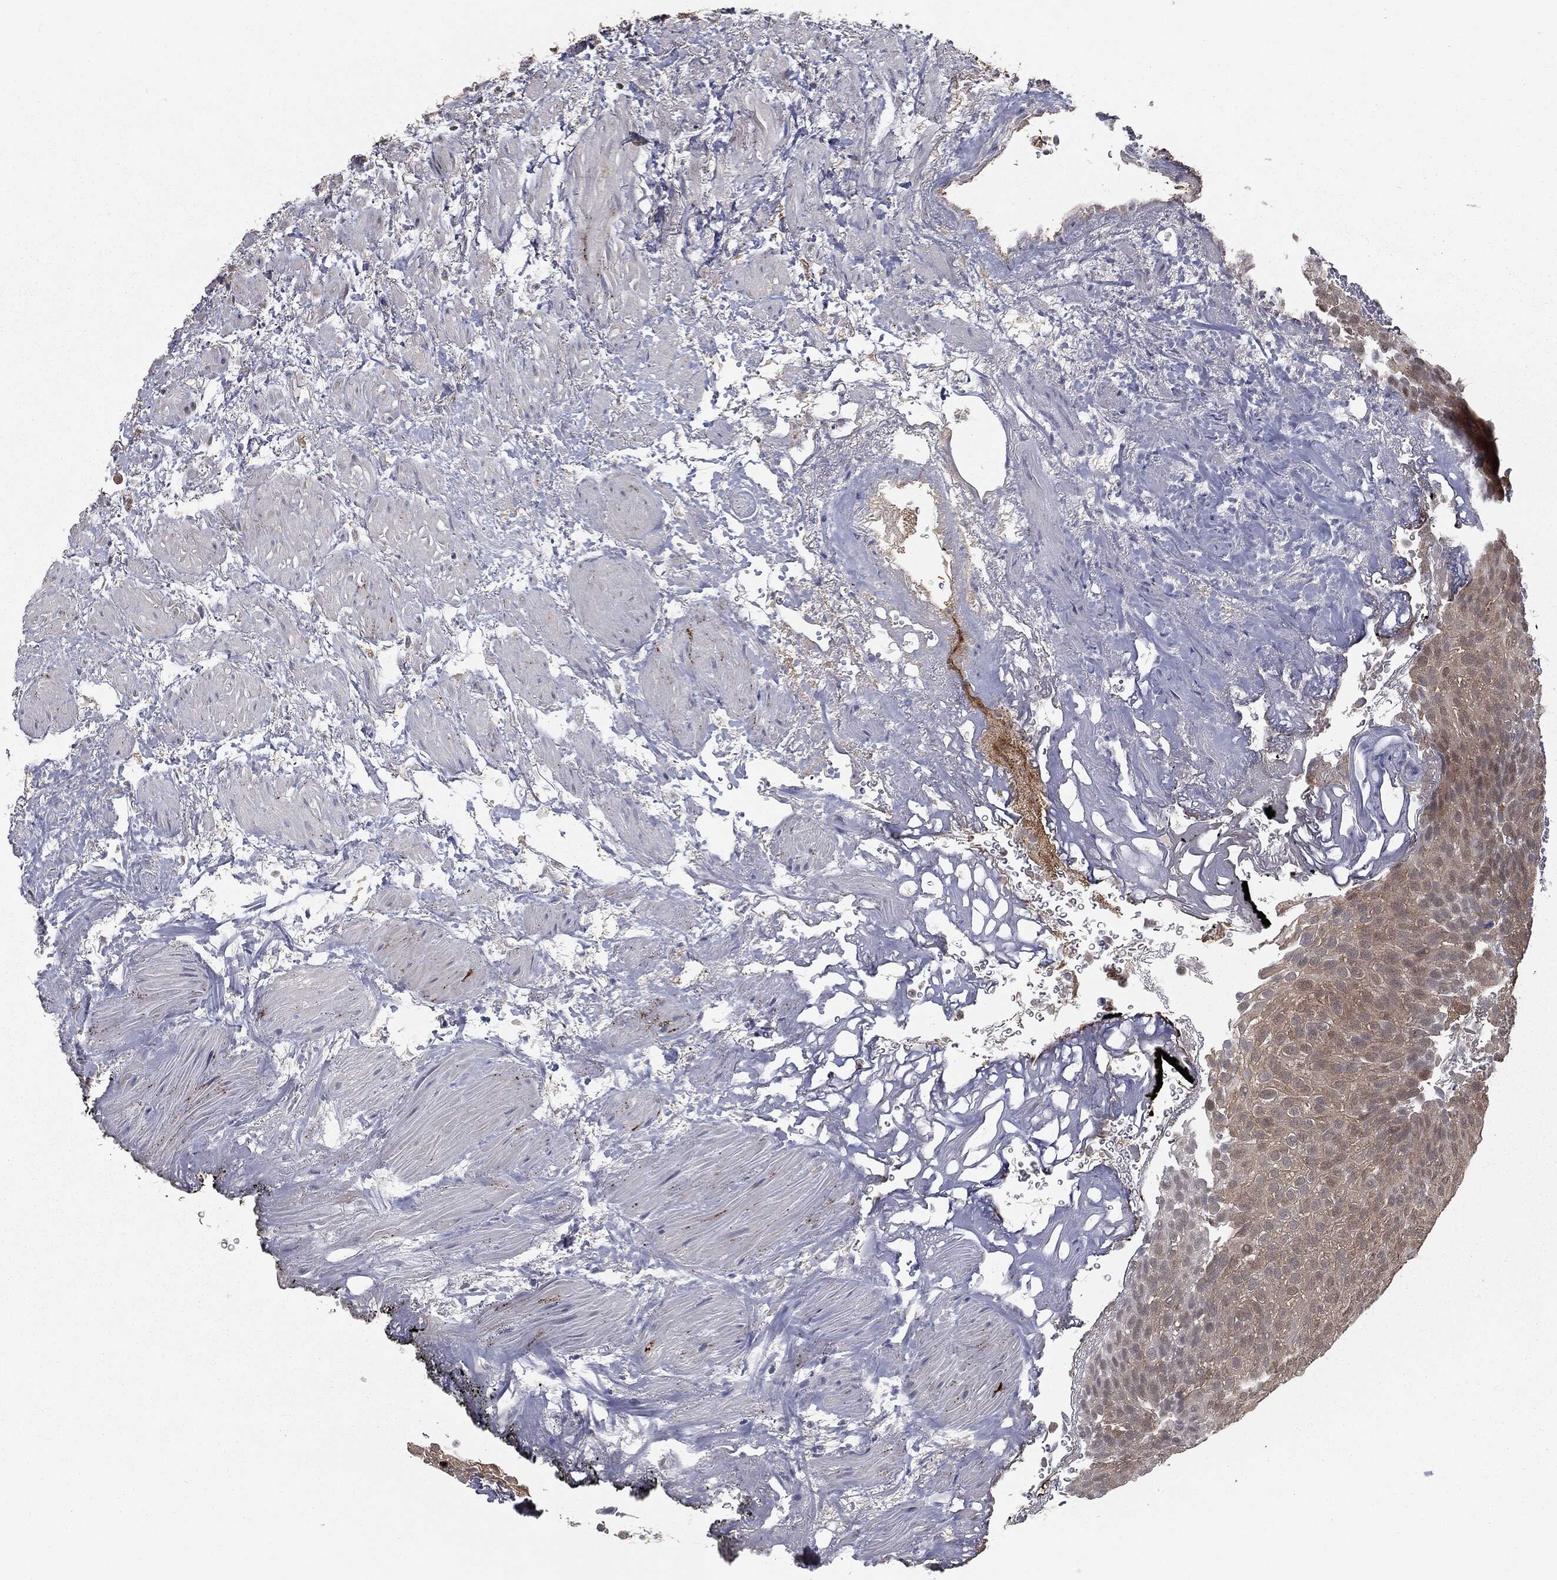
{"staining": {"intensity": "weak", "quantity": ">75%", "location": "cytoplasmic/membranous,nuclear"}, "tissue": "urothelial cancer", "cell_type": "Tumor cells", "image_type": "cancer", "snomed": [{"axis": "morphology", "description": "Urothelial carcinoma, Low grade"}, {"axis": "topography", "description": "Urinary bladder"}], "caption": "Low-grade urothelial carcinoma stained with a protein marker shows weak staining in tumor cells.", "gene": "FBXO7", "patient": {"sex": "male", "age": 78}}